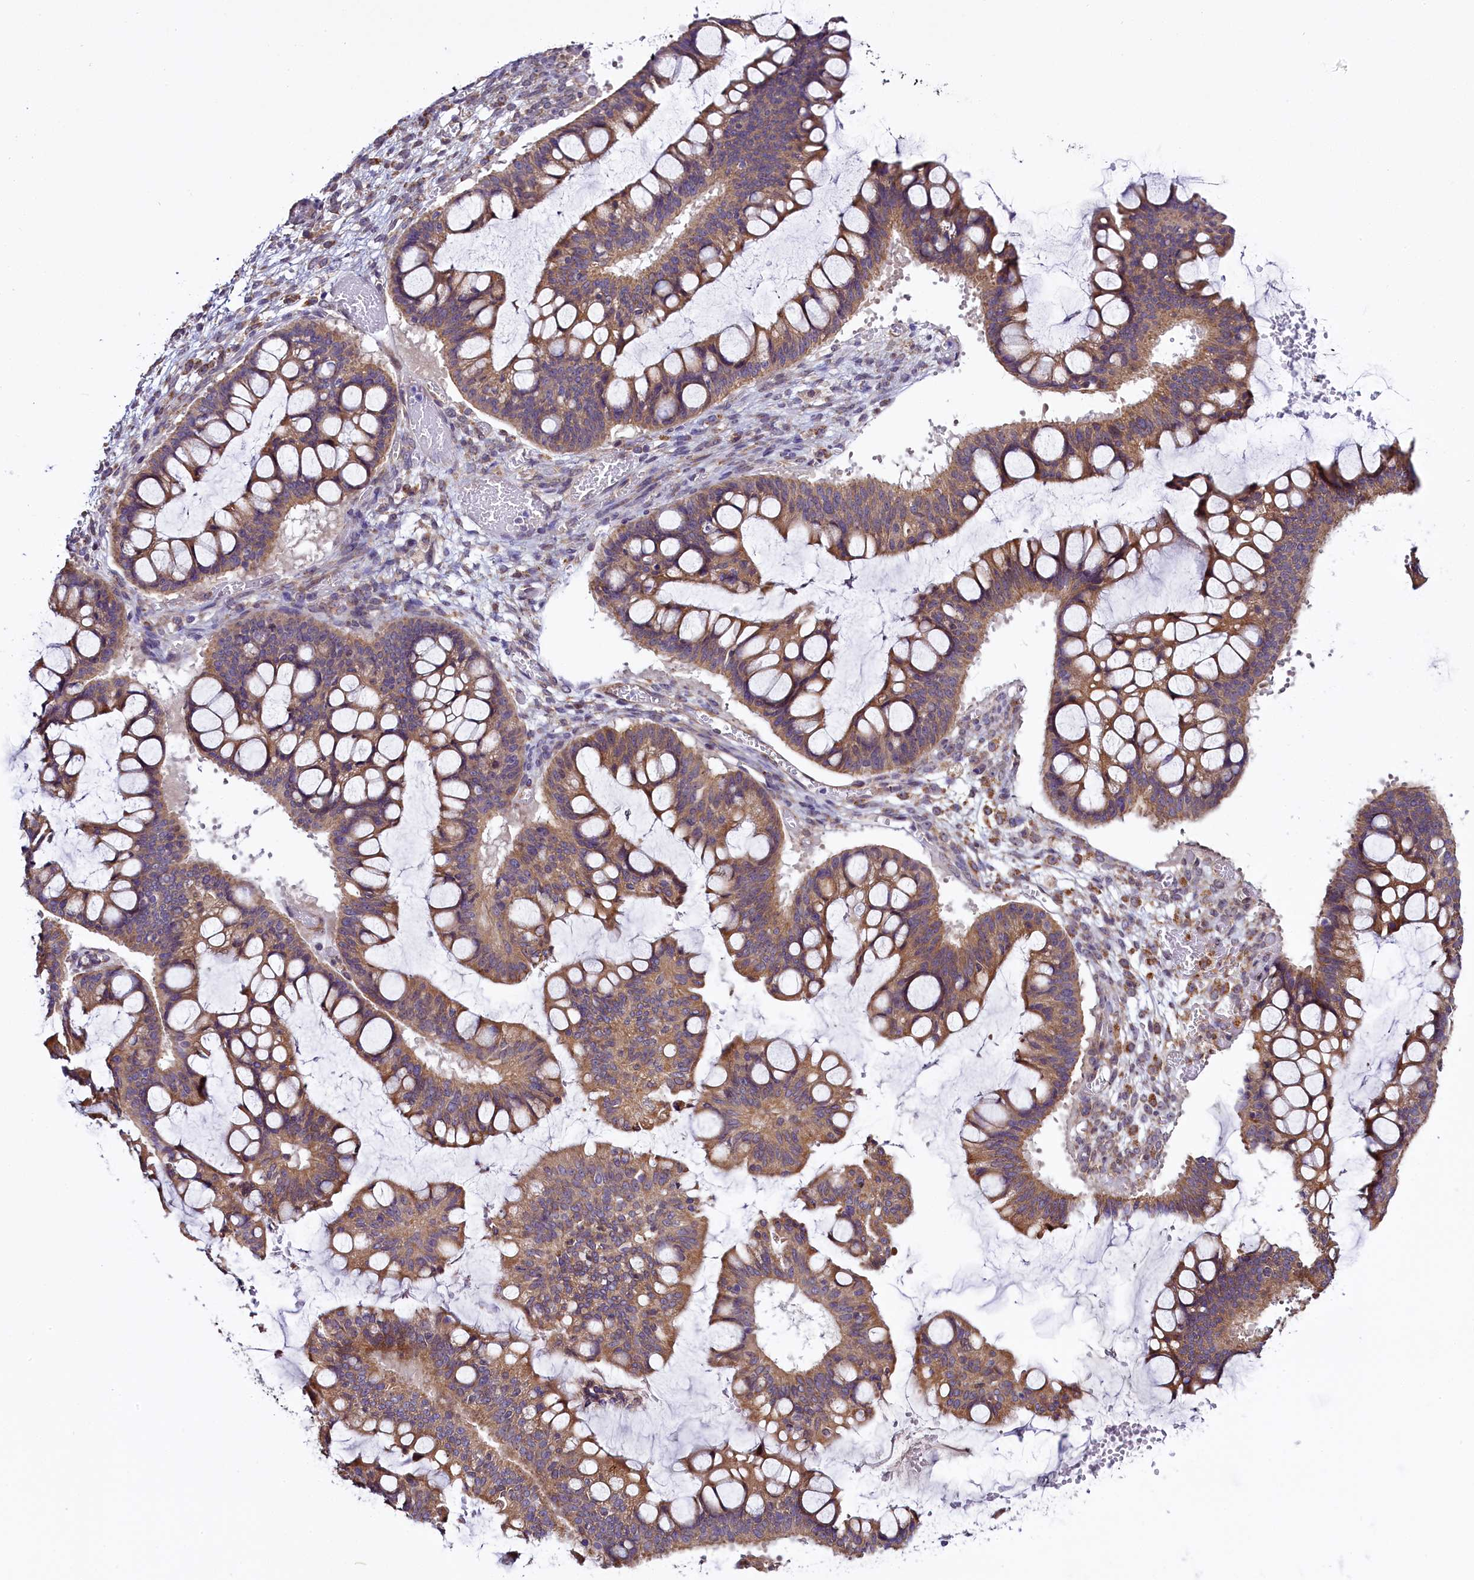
{"staining": {"intensity": "moderate", "quantity": ">75%", "location": "cytoplasmic/membranous"}, "tissue": "ovarian cancer", "cell_type": "Tumor cells", "image_type": "cancer", "snomed": [{"axis": "morphology", "description": "Cystadenocarcinoma, mucinous, NOS"}, {"axis": "topography", "description": "Ovary"}], "caption": "Immunohistochemical staining of human ovarian cancer (mucinous cystadenocarcinoma) reveals medium levels of moderate cytoplasmic/membranous expression in approximately >75% of tumor cells.", "gene": "UACA", "patient": {"sex": "female", "age": 73}}